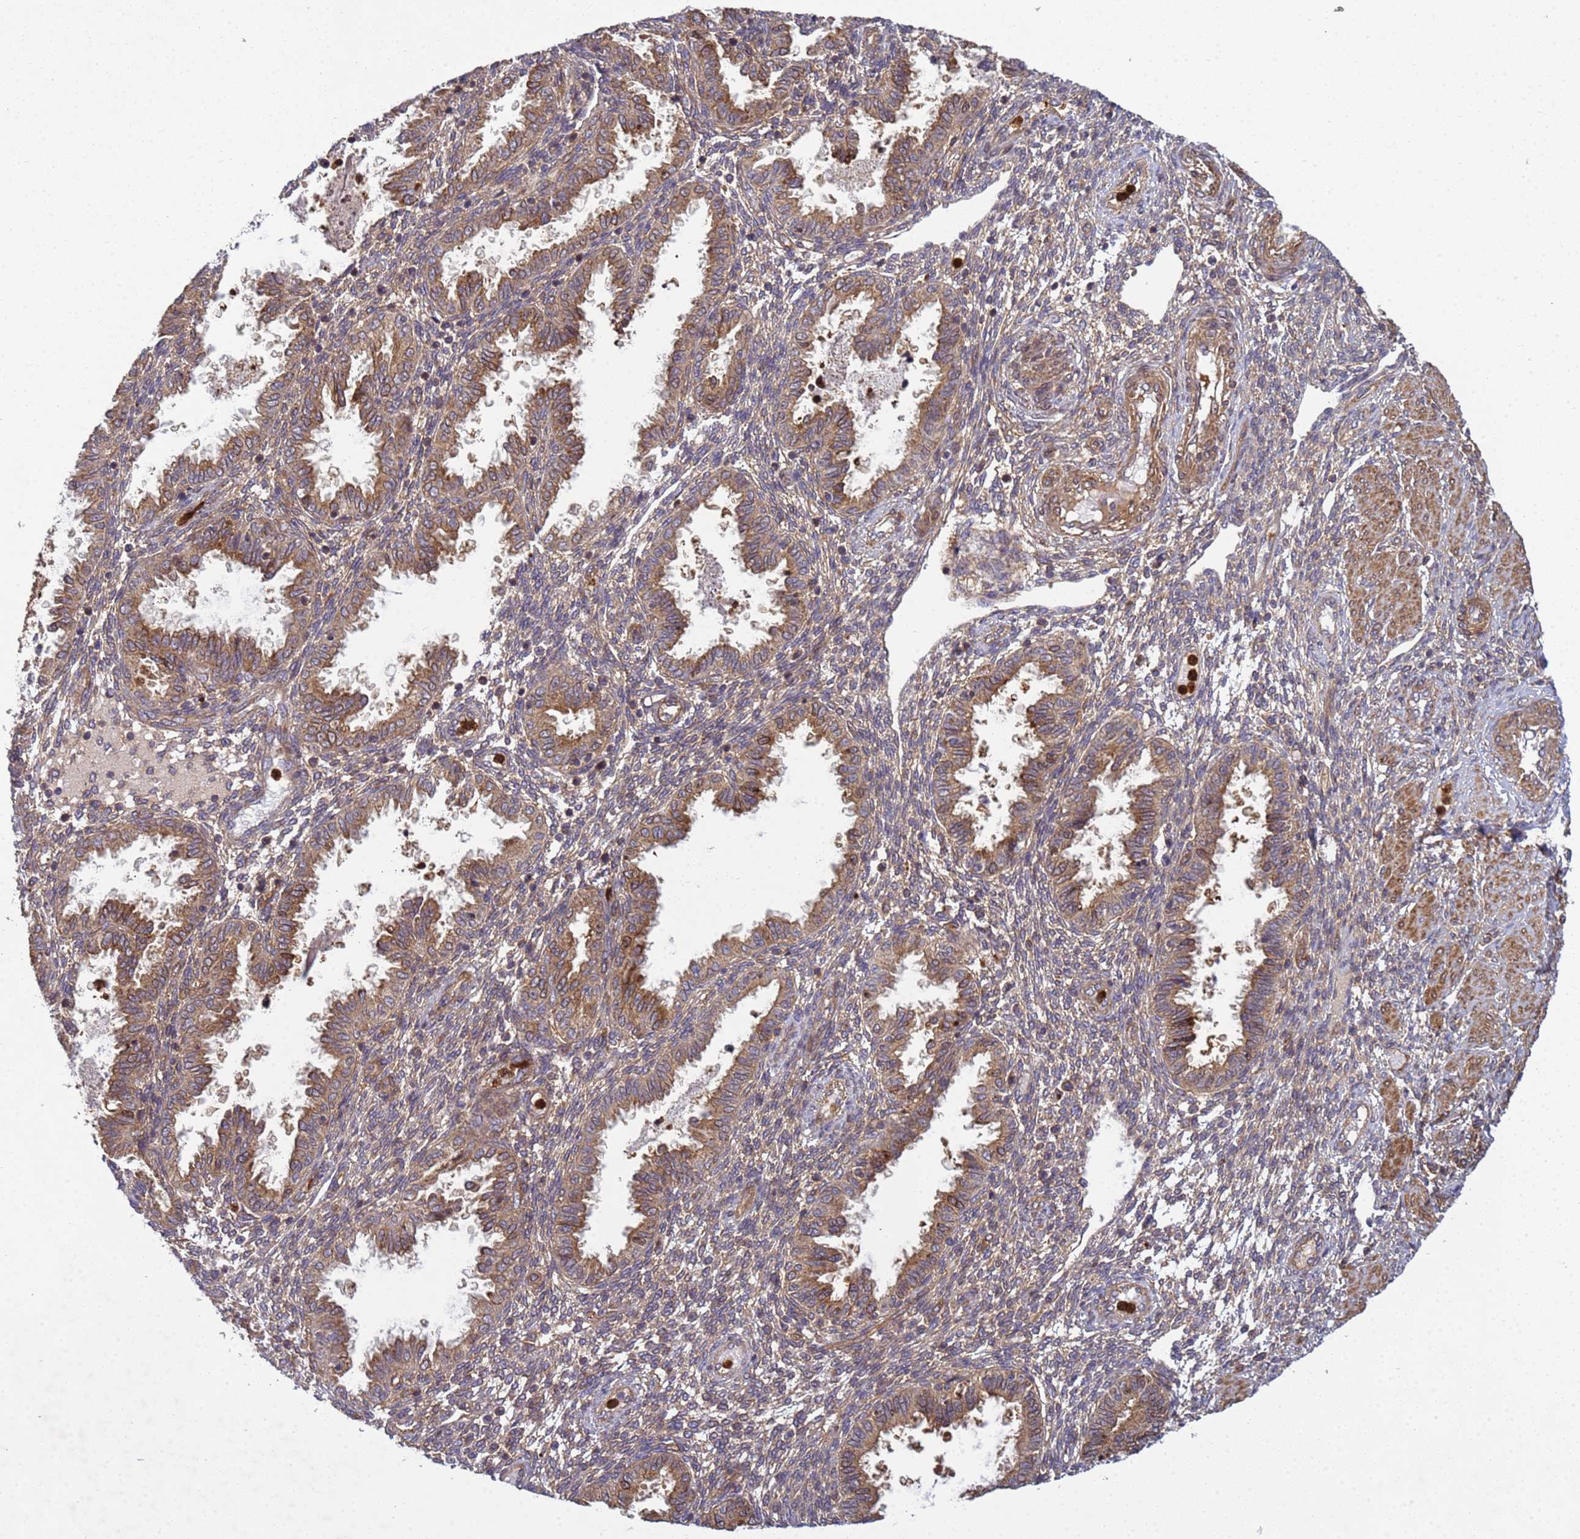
{"staining": {"intensity": "moderate", "quantity": ">75%", "location": "cytoplasmic/membranous"}, "tissue": "endometrium", "cell_type": "Cells in endometrial stroma", "image_type": "normal", "snomed": [{"axis": "morphology", "description": "Normal tissue, NOS"}, {"axis": "topography", "description": "Endometrium"}], "caption": "This photomicrograph displays IHC staining of normal endometrium, with medium moderate cytoplasmic/membranous staining in approximately >75% of cells in endometrial stroma.", "gene": "C8orf34", "patient": {"sex": "female", "age": 33}}